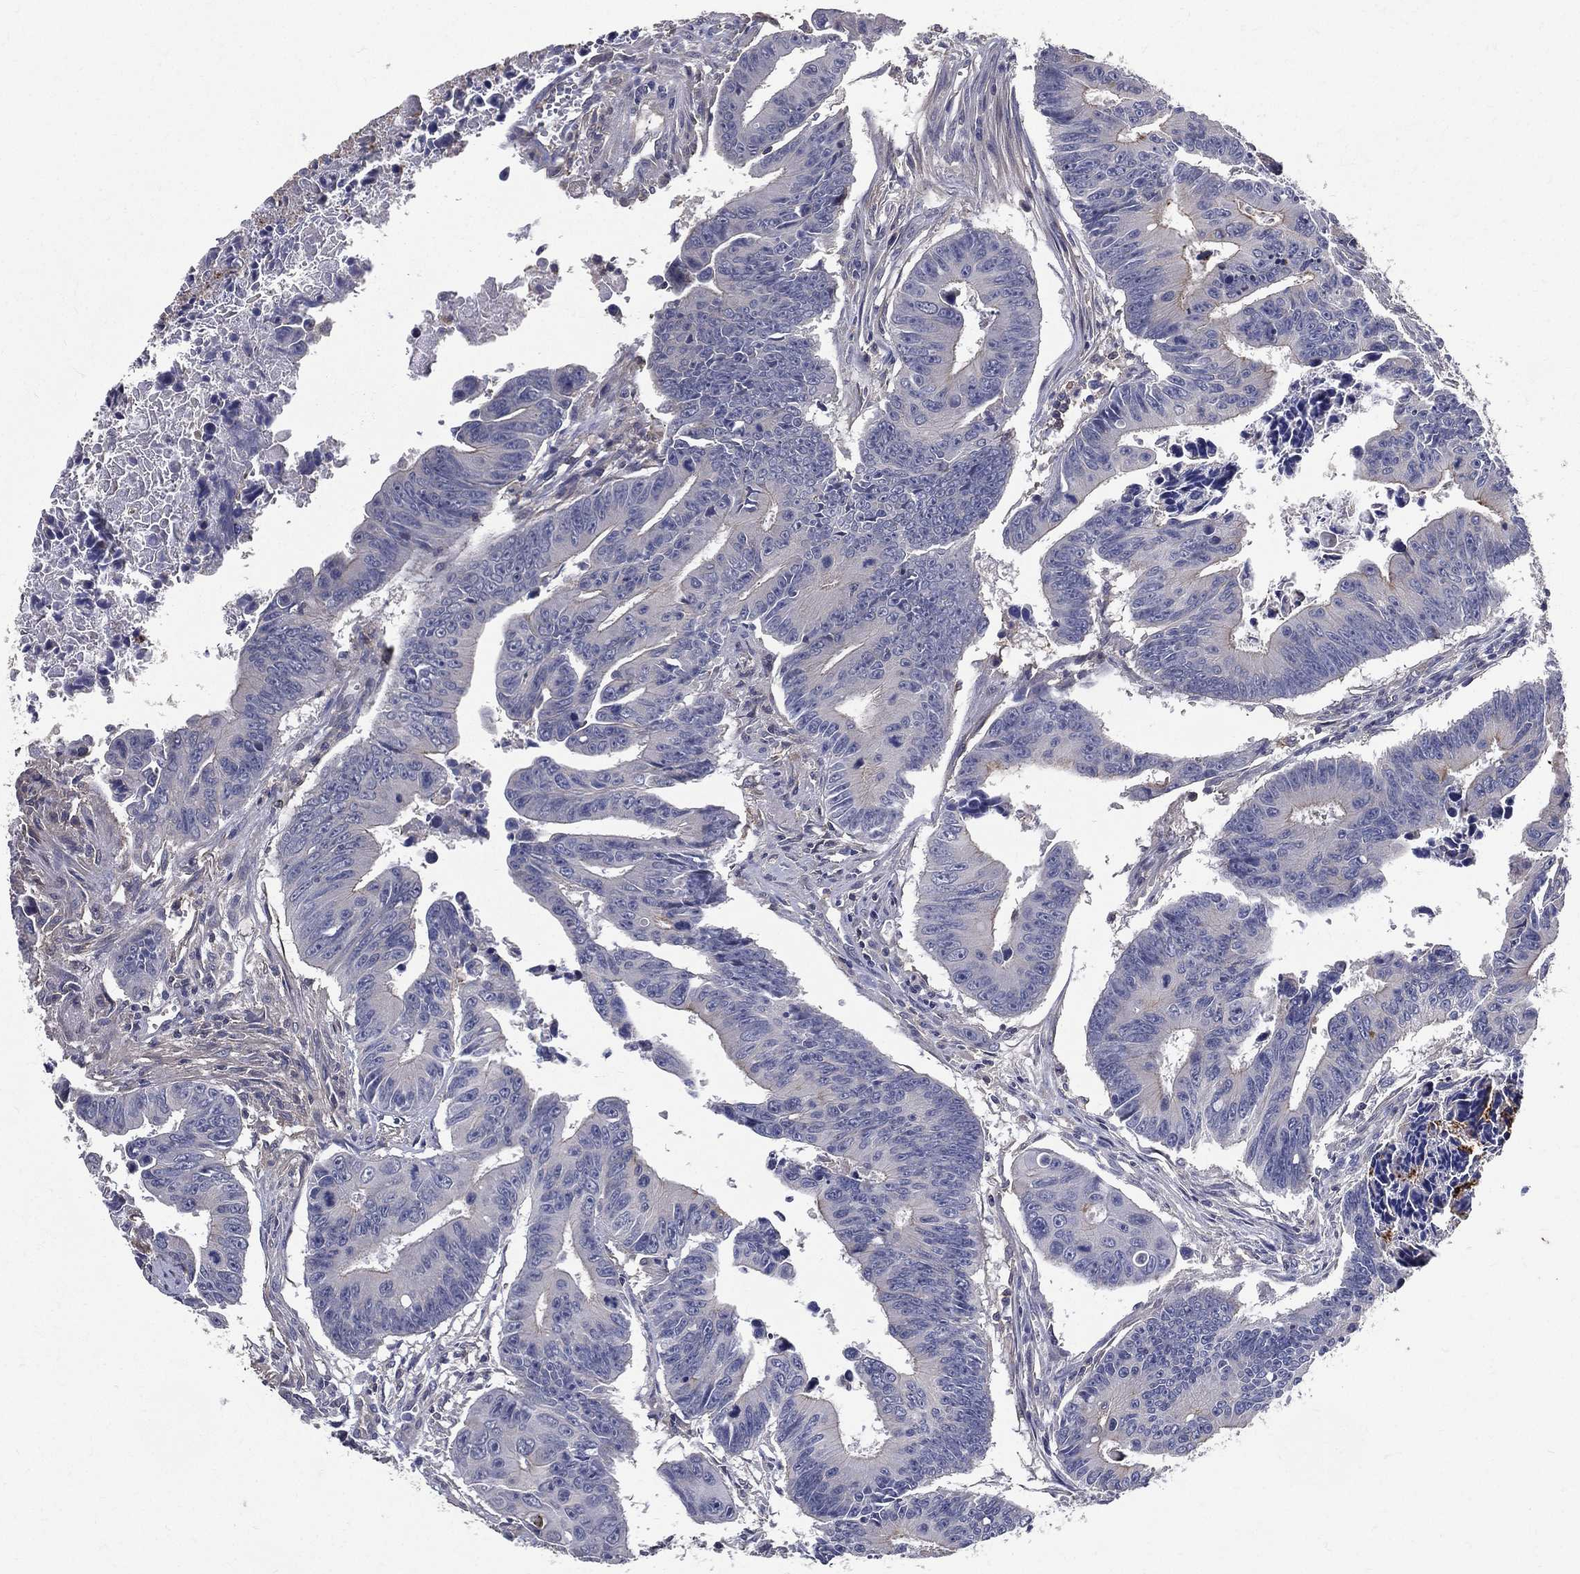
{"staining": {"intensity": "negative", "quantity": "none", "location": "none"}, "tissue": "colorectal cancer", "cell_type": "Tumor cells", "image_type": "cancer", "snomed": [{"axis": "morphology", "description": "Adenocarcinoma, NOS"}, {"axis": "topography", "description": "Colon"}], "caption": "A high-resolution histopathology image shows immunohistochemistry staining of colorectal cancer (adenocarcinoma), which demonstrates no significant expression in tumor cells. Brightfield microscopy of IHC stained with DAB (3,3'-diaminobenzidine) (brown) and hematoxylin (blue), captured at high magnification.", "gene": "SERPINB2", "patient": {"sex": "female", "age": 87}}